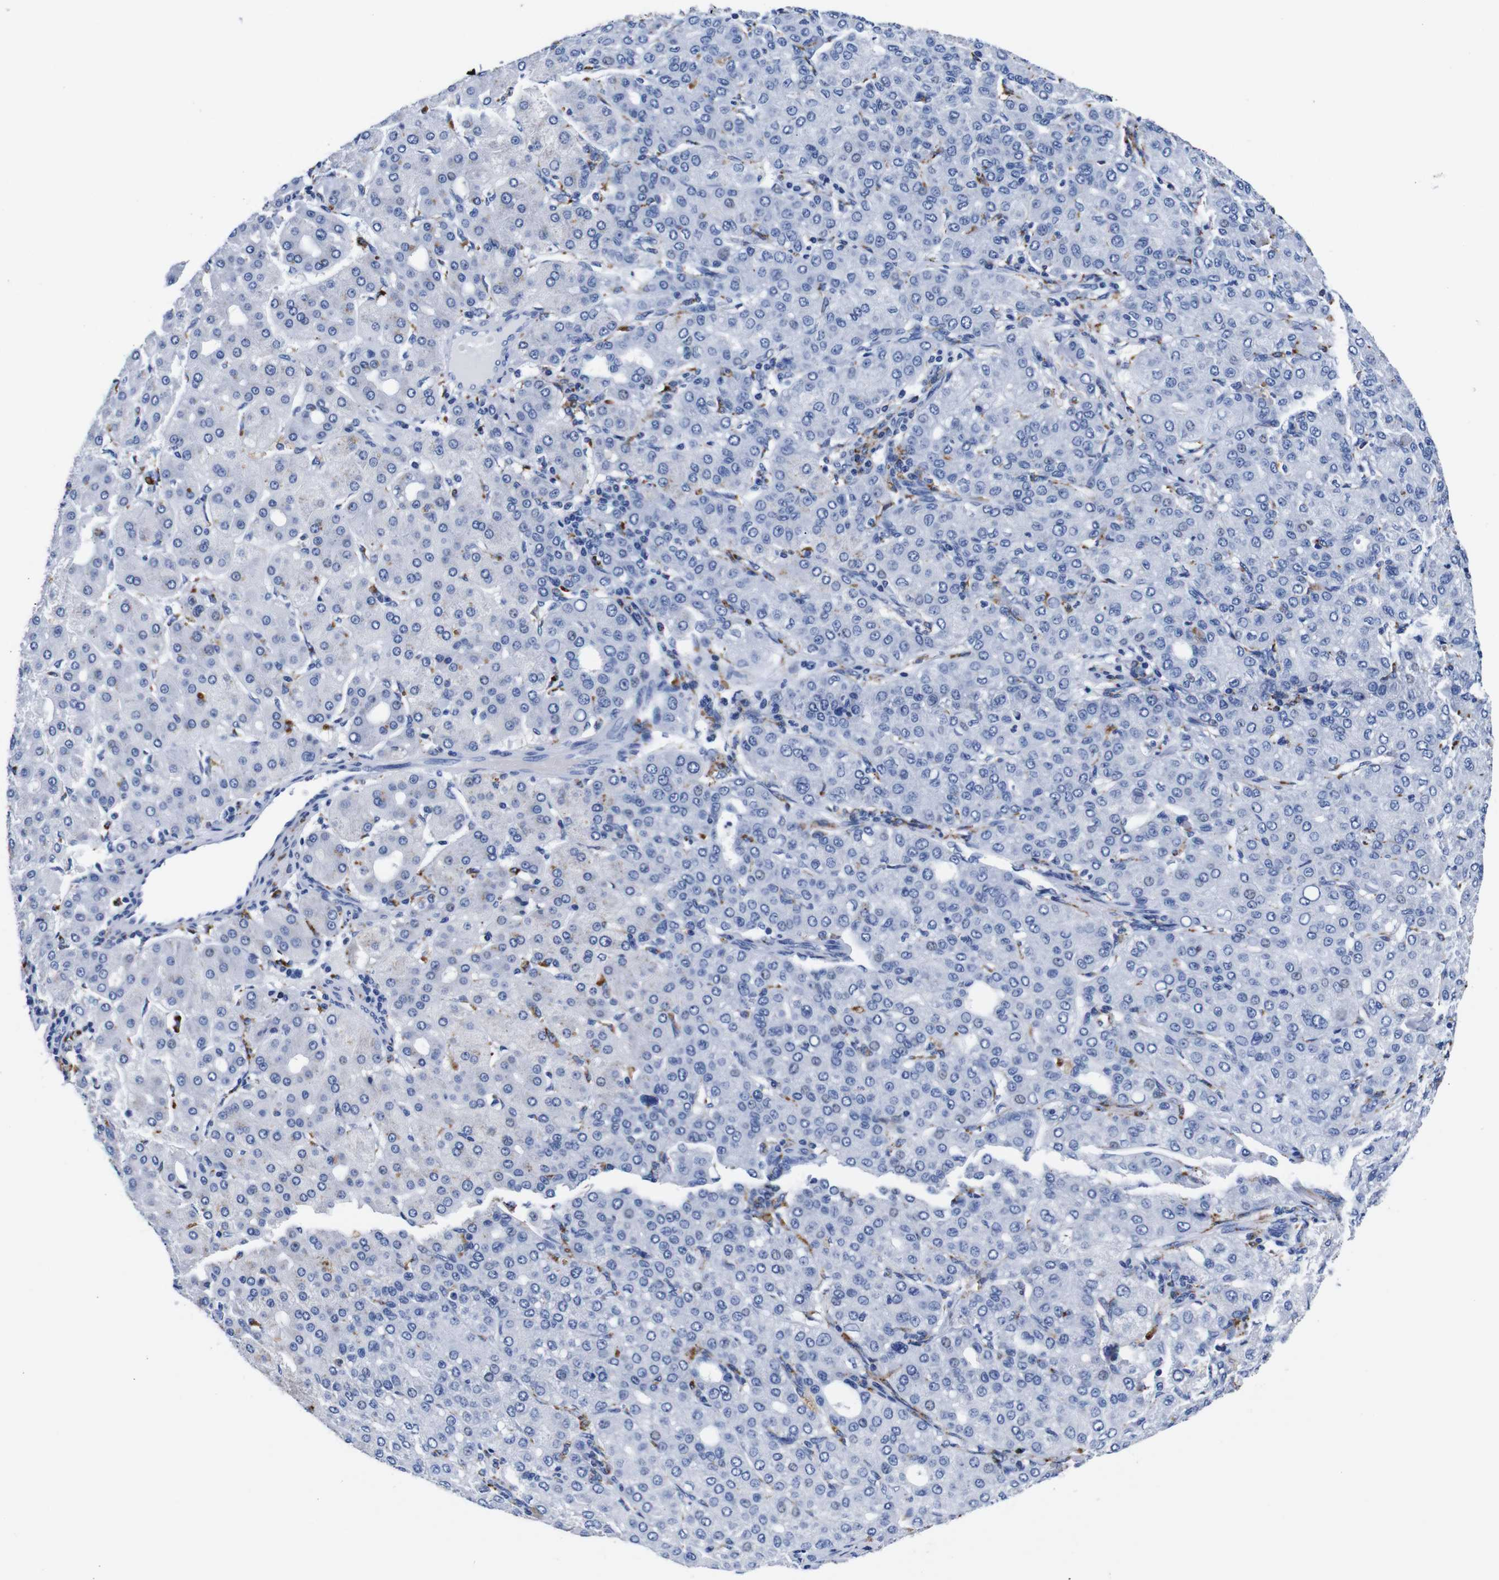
{"staining": {"intensity": "negative", "quantity": "none", "location": "none"}, "tissue": "liver cancer", "cell_type": "Tumor cells", "image_type": "cancer", "snomed": [{"axis": "morphology", "description": "Carcinoma, Hepatocellular, NOS"}, {"axis": "topography", "description": "Liver"}], "caption": "Protein analysis of liver cancer (hepatocellular carcinoma) demonstrates no significant staining in tumor cells.", "gene": "HLA-DMB", "patient": {"sex": "male", "age": 65}}